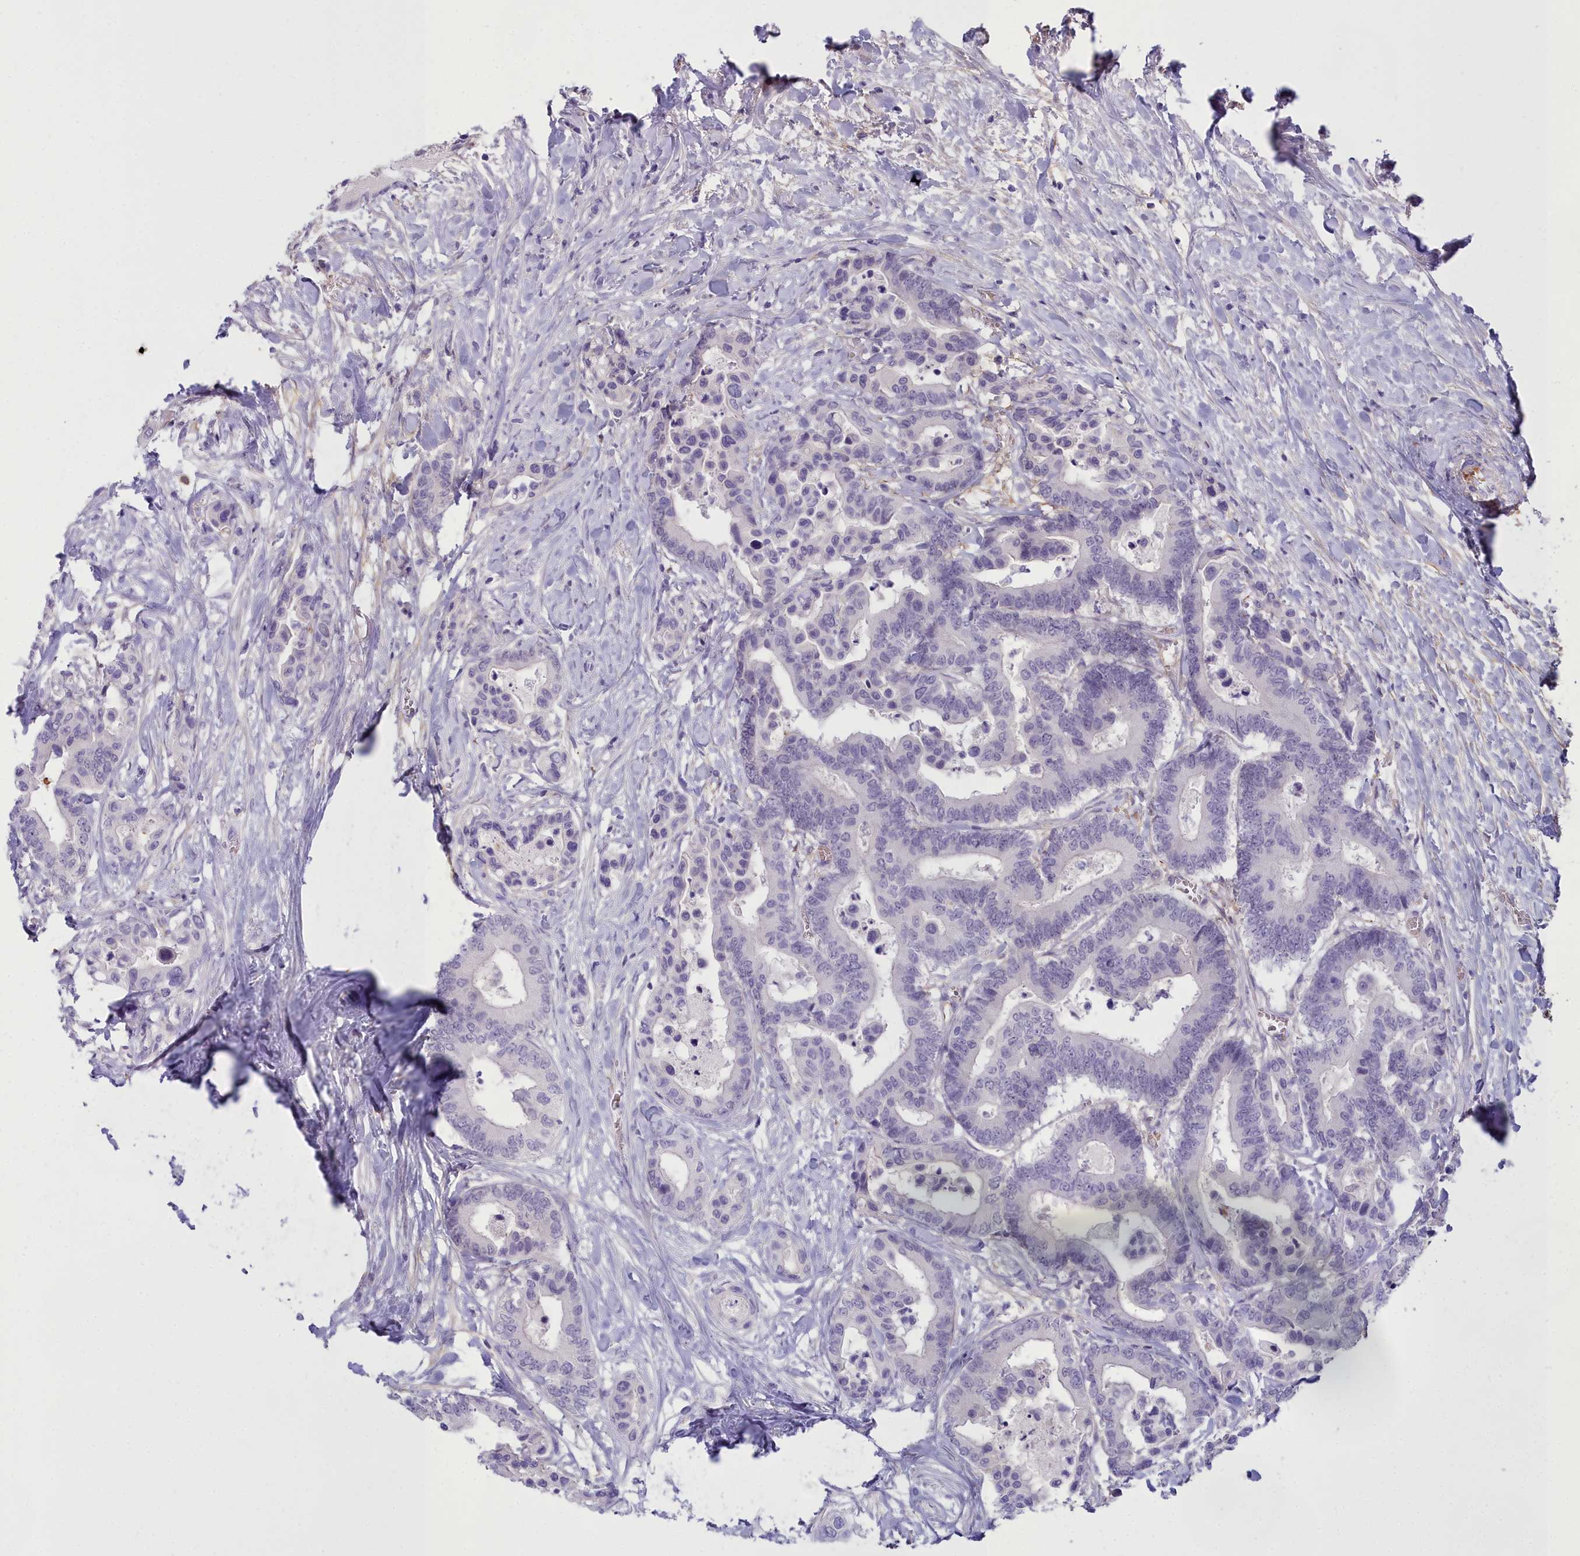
{"staining": {"intensity": "negative", "quantity": "none", "location": "none"}, "tissue": "colorectal cancer", "cell_type": "Tumor cells", "image_type": "cancer", "snomed": [{"axis": "morphology", "description": "Normal tissue, NOS"}, {"axis": "morphology", "description": "Adenocarcinoma, NOS"}, {"axis": "topography", "description": "Colon"}], "caption": "Colorectal cancer stained for a protein using IHC reveals no expression tumor cells.", "gene": "OSTN", "patient": {"sex": "male", "age": 82}}